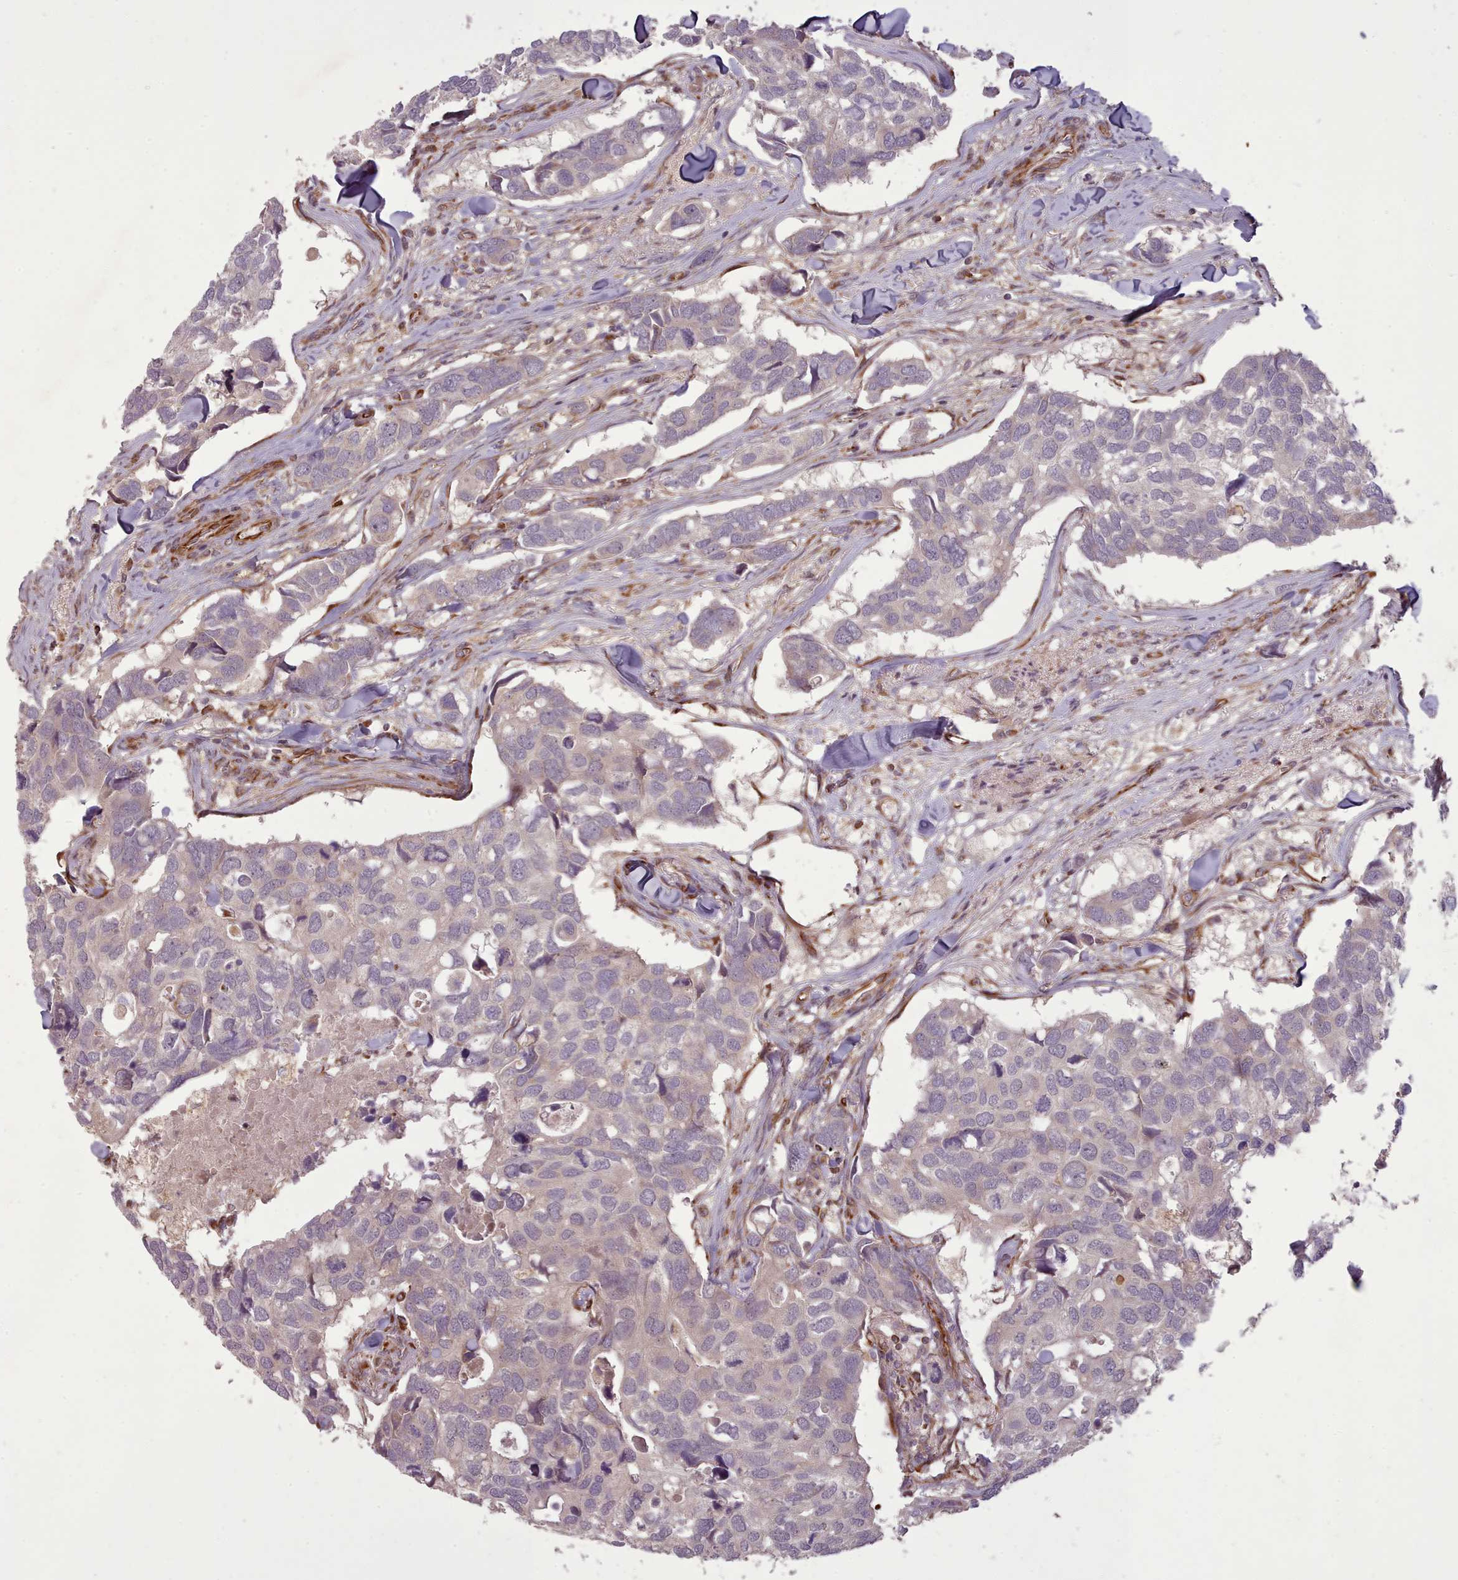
{"staining": {"intensity": "negative", "quantity": "none", "location": "none"}, "tissue": "breast cancer", "cell_type": "Tumor cells", "image_type": "cancer", "snomed": [{"axis": "morphology", "description": "Duct carcinoma"}, {"axis": "topography", "description": "Breast"}], "caption": "Immunohistochemical staining of breast cancer exhibits no significant expression in tumor cells. (DAB (3,3'-diaminobenzidine) immunohistochemistry (IHC) visualized using brightfield microscopy, high magnification).", "gene": "GBGT1", "patient": {"sex": "female", "age": 83}}